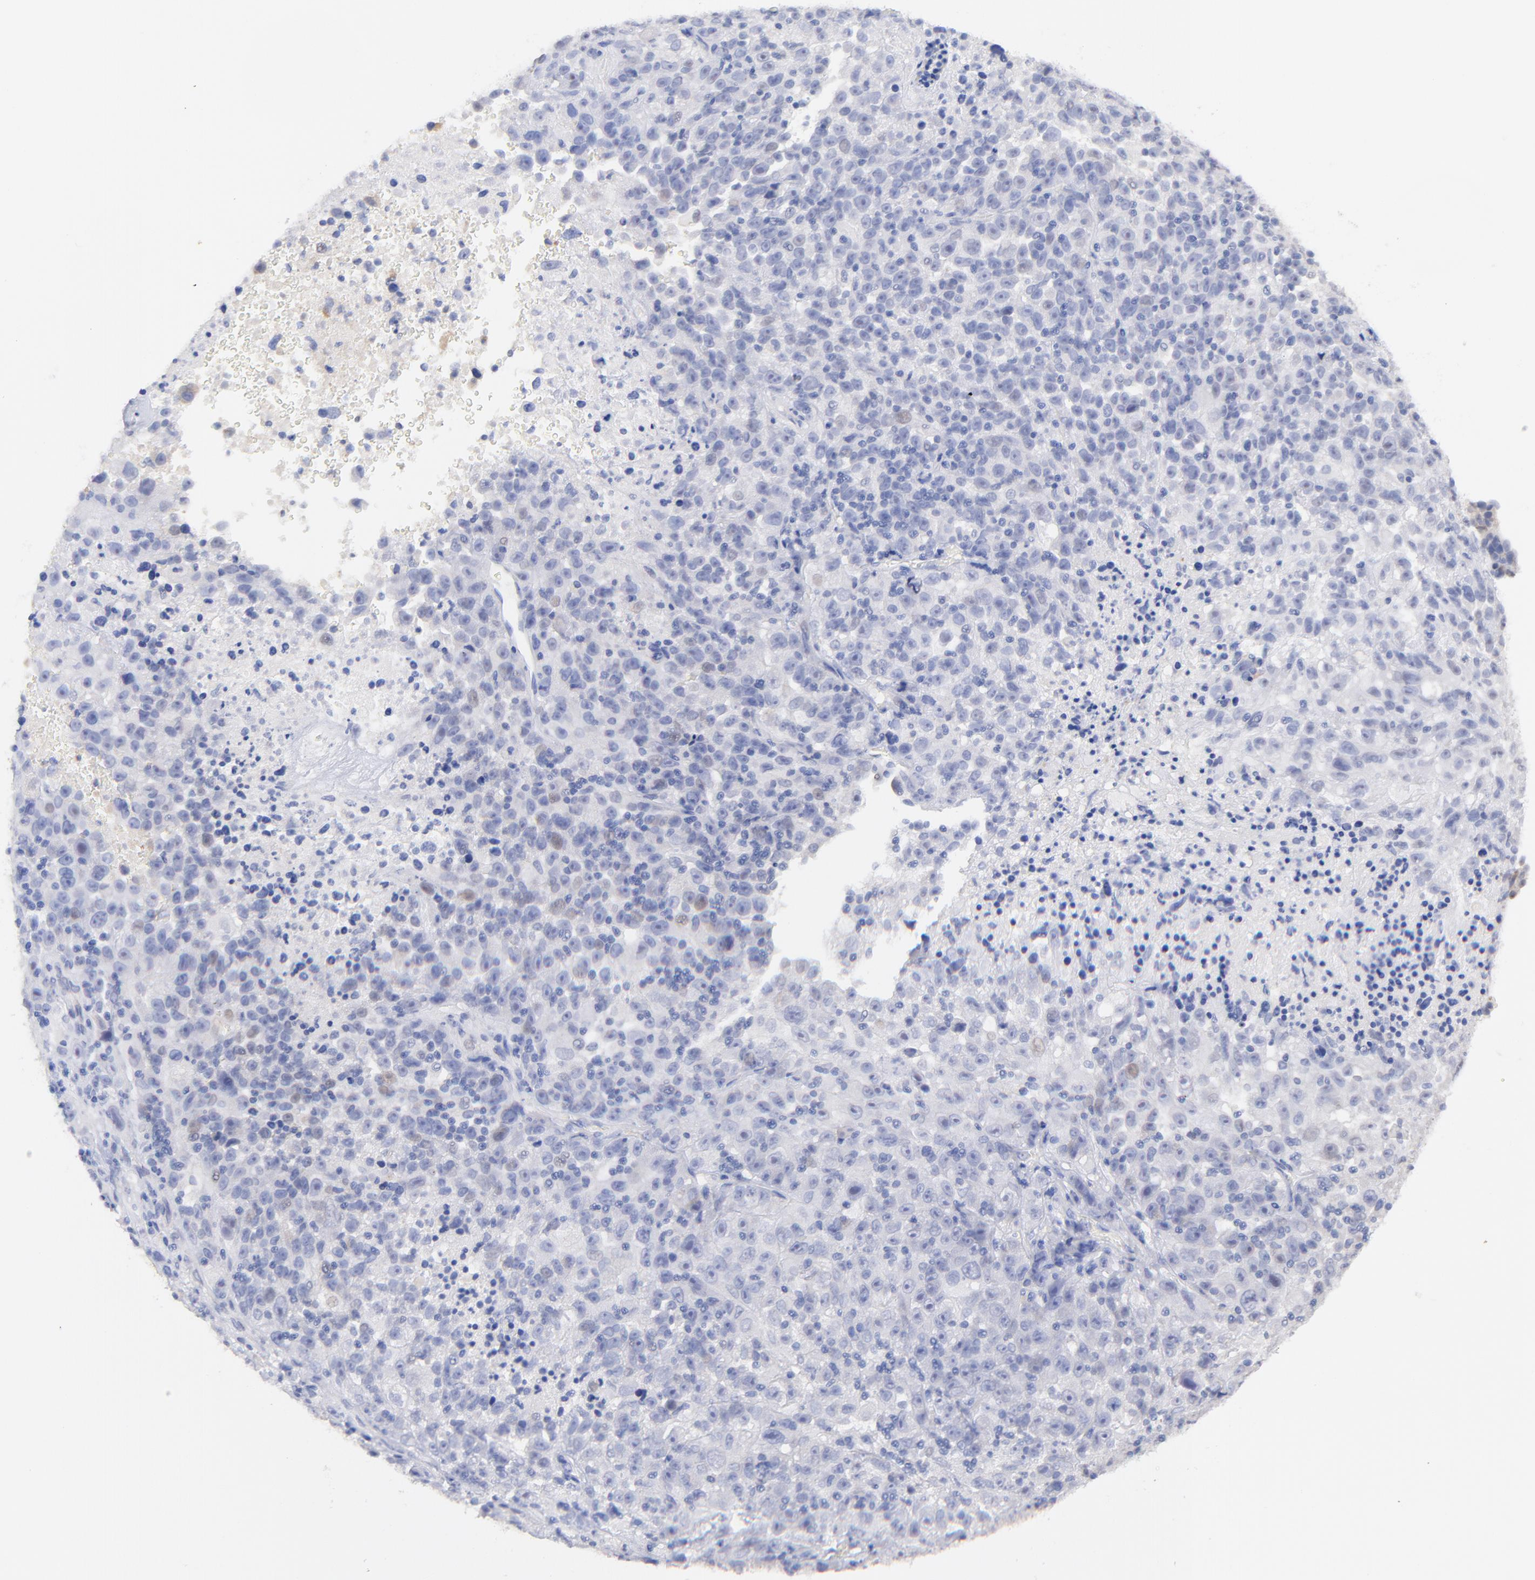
{"staining": {"intensity": "weak", "quantity": ">75%", "location": "cytoplasmic/membranous,nuclear"}, "tissue": "melanoma", "cell_type": "Tumor cells", "image_type": "cancer", "snomed": [{"axis": "morphology", "description": "Malignant melanoma, Metastatic site"}, {"axis": "topography", "description": "Cerebral cortex"}], "caption": "This micrograph shows malignant melanoma (metastatic site) stained with immunohistochemistry to label a protein in brown. The cytoplasmic/membranous and nuclear of tumor cells show weak positivity for the protein. Nuclei are counter-stained blue.", "gene": "CFAP57", "patient": {"sex": "female", "age": 52}}